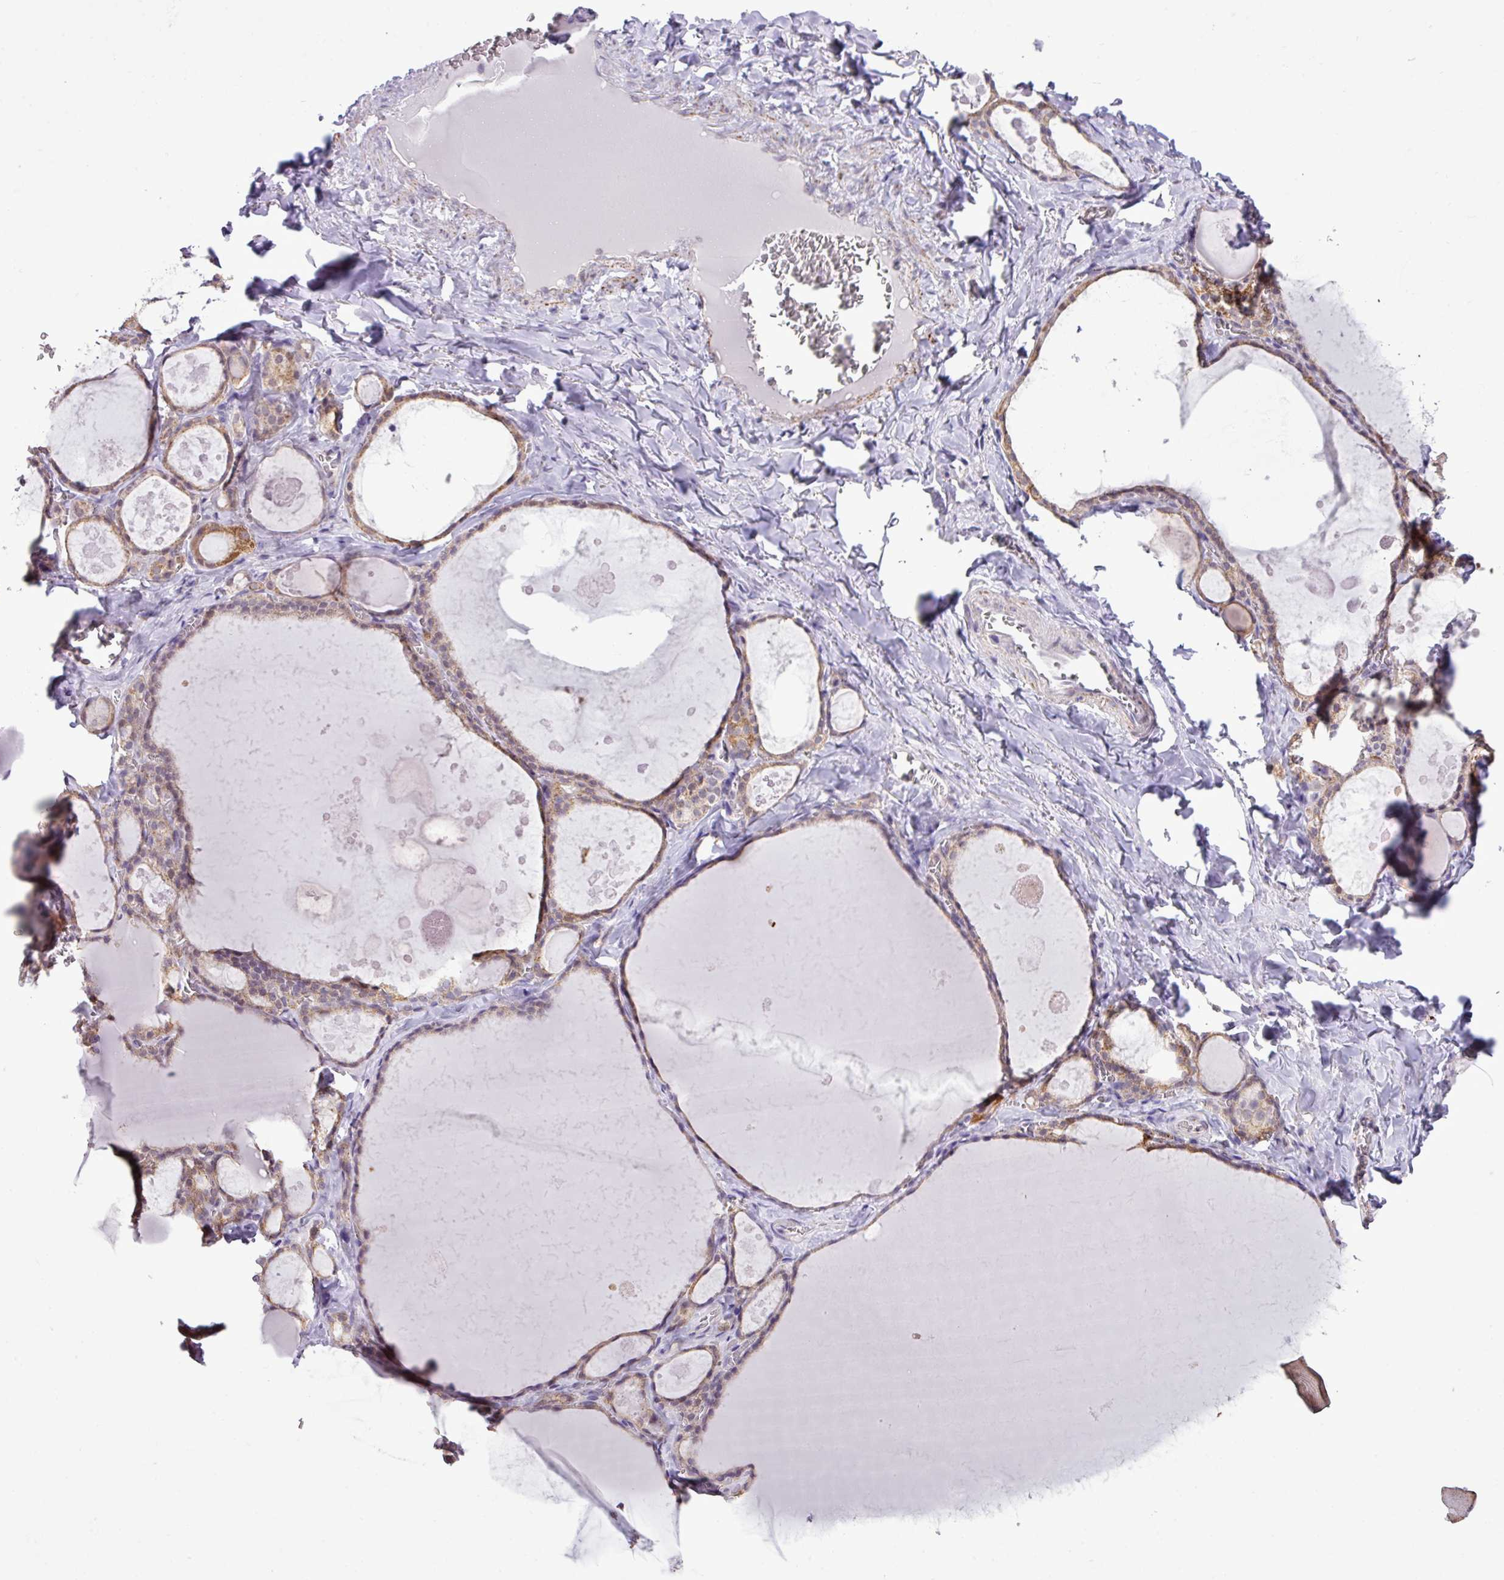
{"staining": {"intensity": "moderate", "quantity": "25%-75%", "location": "cytoplasmic/membranous"}, "tissue": "thyroid gland", "cell_type": "Glandular cells", "image_type": "normal", "snomed": [{"axis": "morphology", "description": "Normal tissue, NOS"}, {"axis": "topography", "description": "Thyroid gland"}], "caption": "The micrograph shows staining of normal thyroid gland, revealing moderate cytoplasmic/membranous protein positivity (brown color) within glandular cells.", "gene": "SGPP1", "patient": {"sex": "male", "age": 56}}